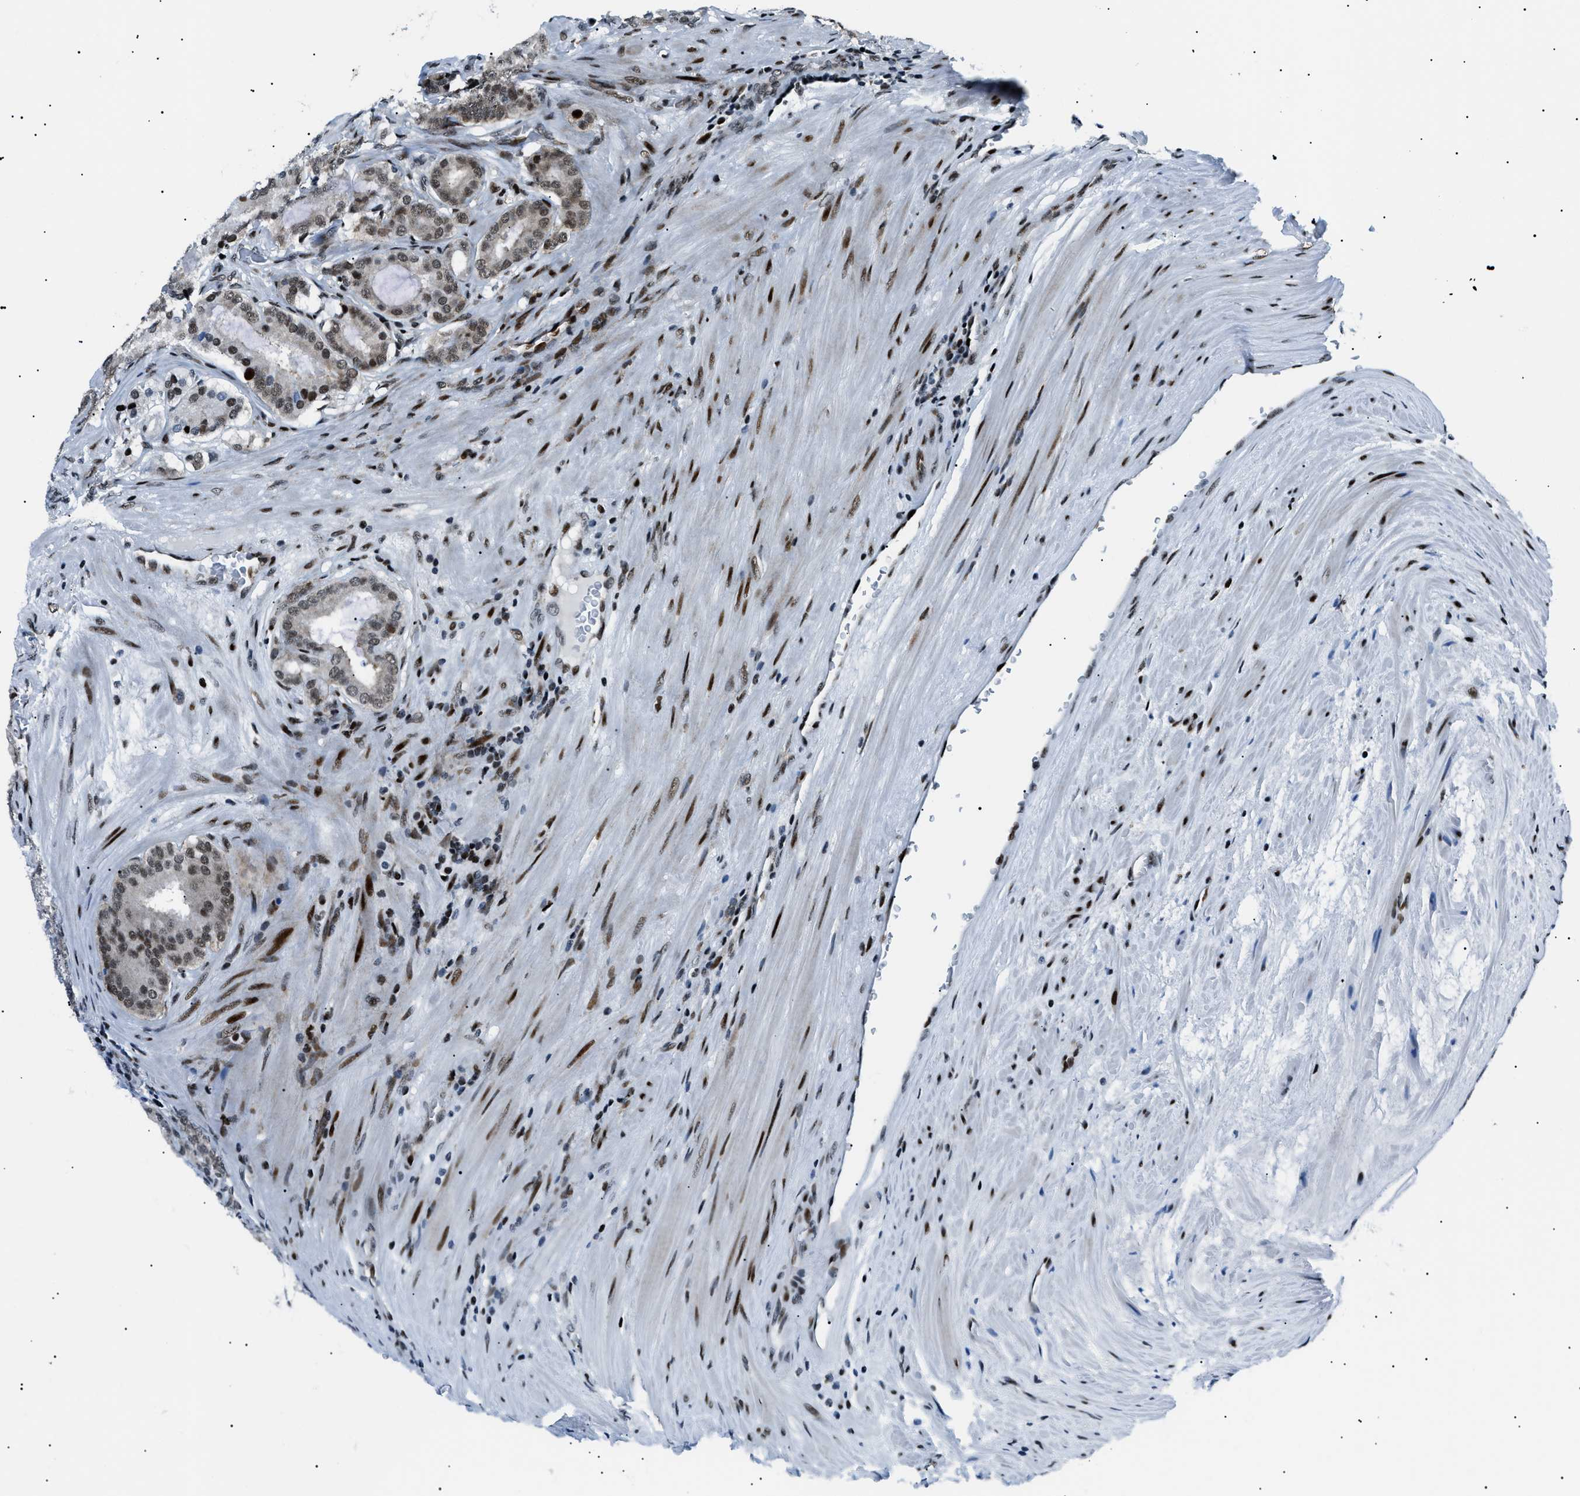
{"staining": {"intensity": "moderate", "quantity": ">75%", "location": "nuclear"}, "tissue": "prostate cancer", "cell_type": "Tumor cells", "image_type": "cancer", "snomed": [{"axis": "morphology", "description": "Adenocarcinoma, High grade"}, {"axis": "topography", "description": "Prostate"}], "caption": "Immunohistochemistry (IHC) micrograph of prostate cancer stained for a protein (brown), which demonstrates medium levels of moderate nuclear expression in approximately >75% of tumor cells.", "gene": "HNRNPK", "patient": {"sex": "male", "age": 60}}